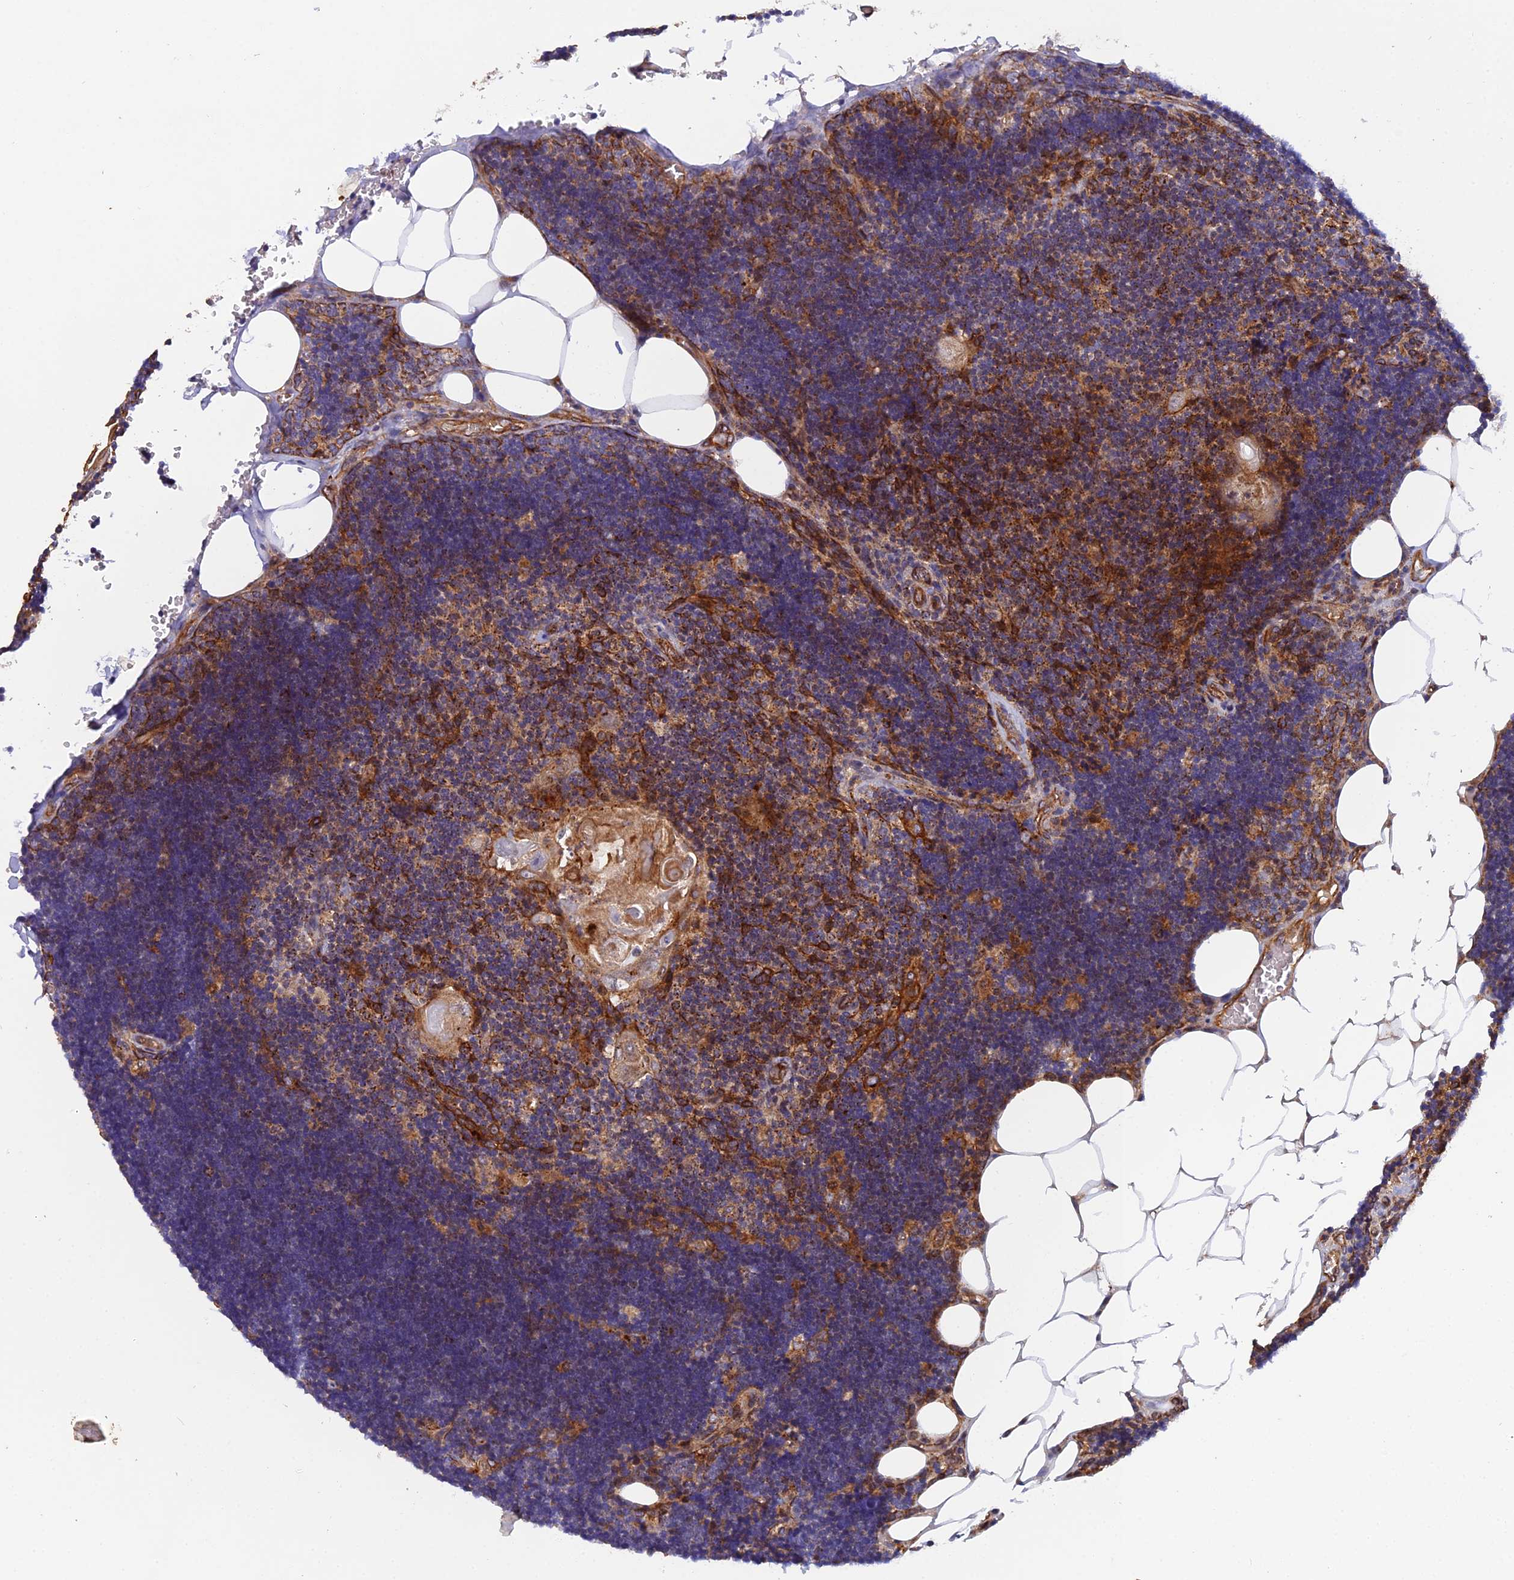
{"staining": {"intensity": "moderate", "quantity": "<25%", "location": "cytoplasmic/membranous"}, "tissue": "lymph node", "cell_type": "Germinal center cells", "image_type": "normal", "snomed": [{"axis": "morphology", "description": "Normal tissue, NOS"}, {"axis": "topography", "description": "Lymph node"}], "caption": "Protein expression analysis of benign lymph node exhibits moderate cytoplasmic/membranous positivity in approximately <25% of germinal center cells.", "gene": "RALGAPA2", "patient": {"sex": "male", "age": 33}}